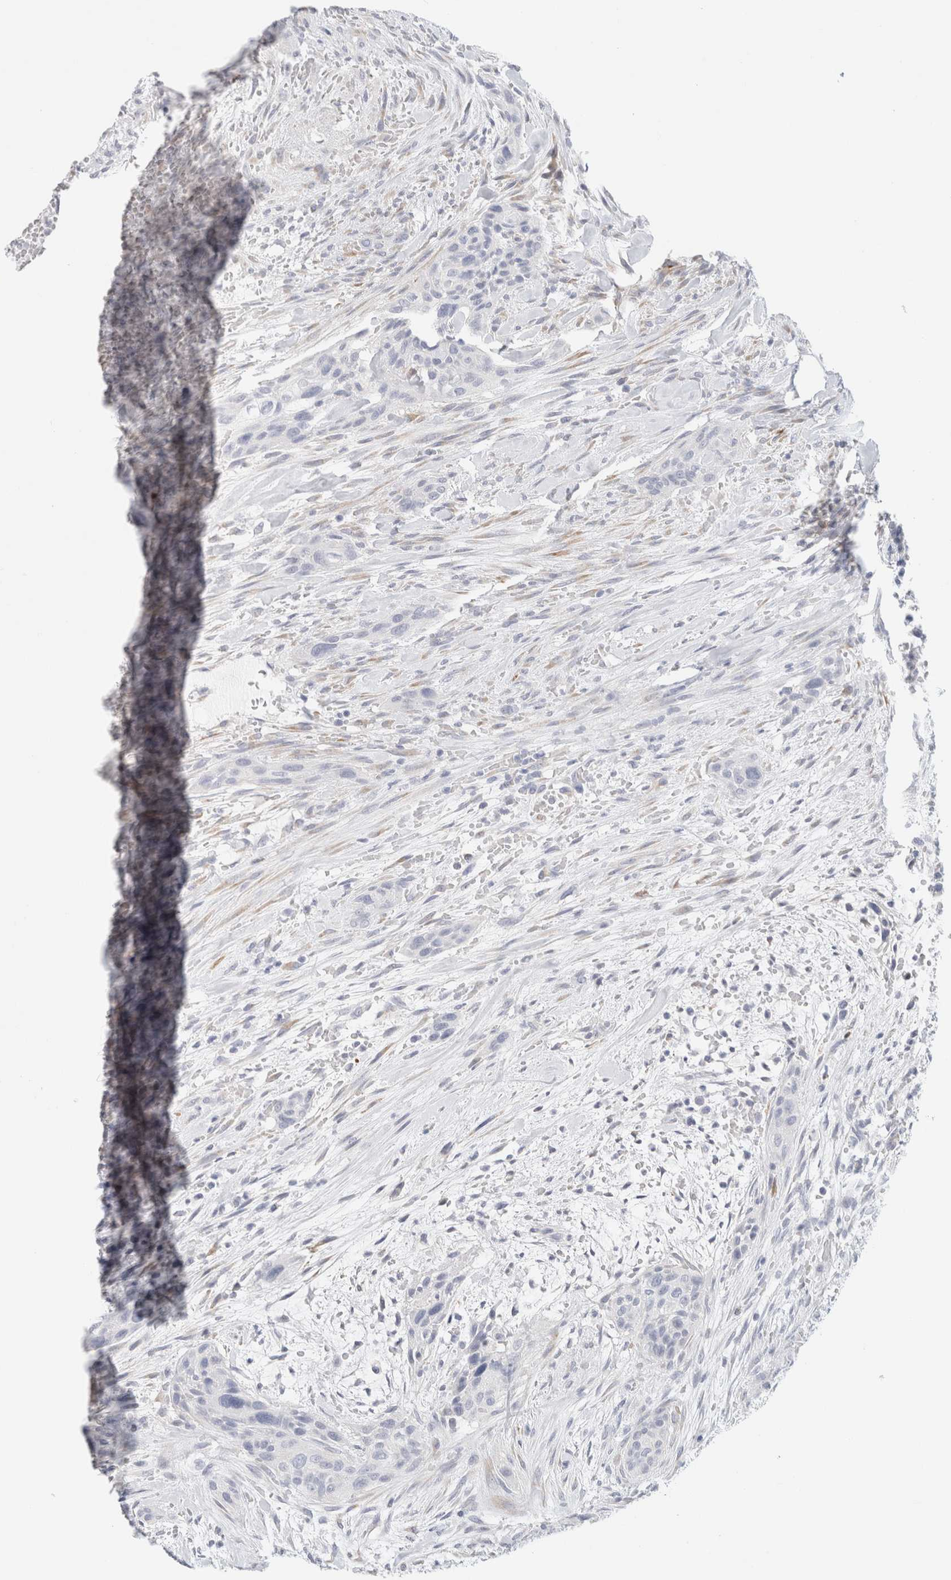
{"staining": {"intensity": "negative", "quantity": "none", "location": "none"}, "tissue": "urothelial cancer", "cell_type": "Tumor cells", "image_type": "cancer", "snomed": [{"axis": "morphology", "description": "Urothelial carcinoma, High grade"}, {"axis": "topography", "description": "Urinary bladder"}], "caption": "The image displays no significant positivity in tumor cells of urothelial cancer.", "gene": "RTN4", "patient": {"sex": "male", "age": 35}}